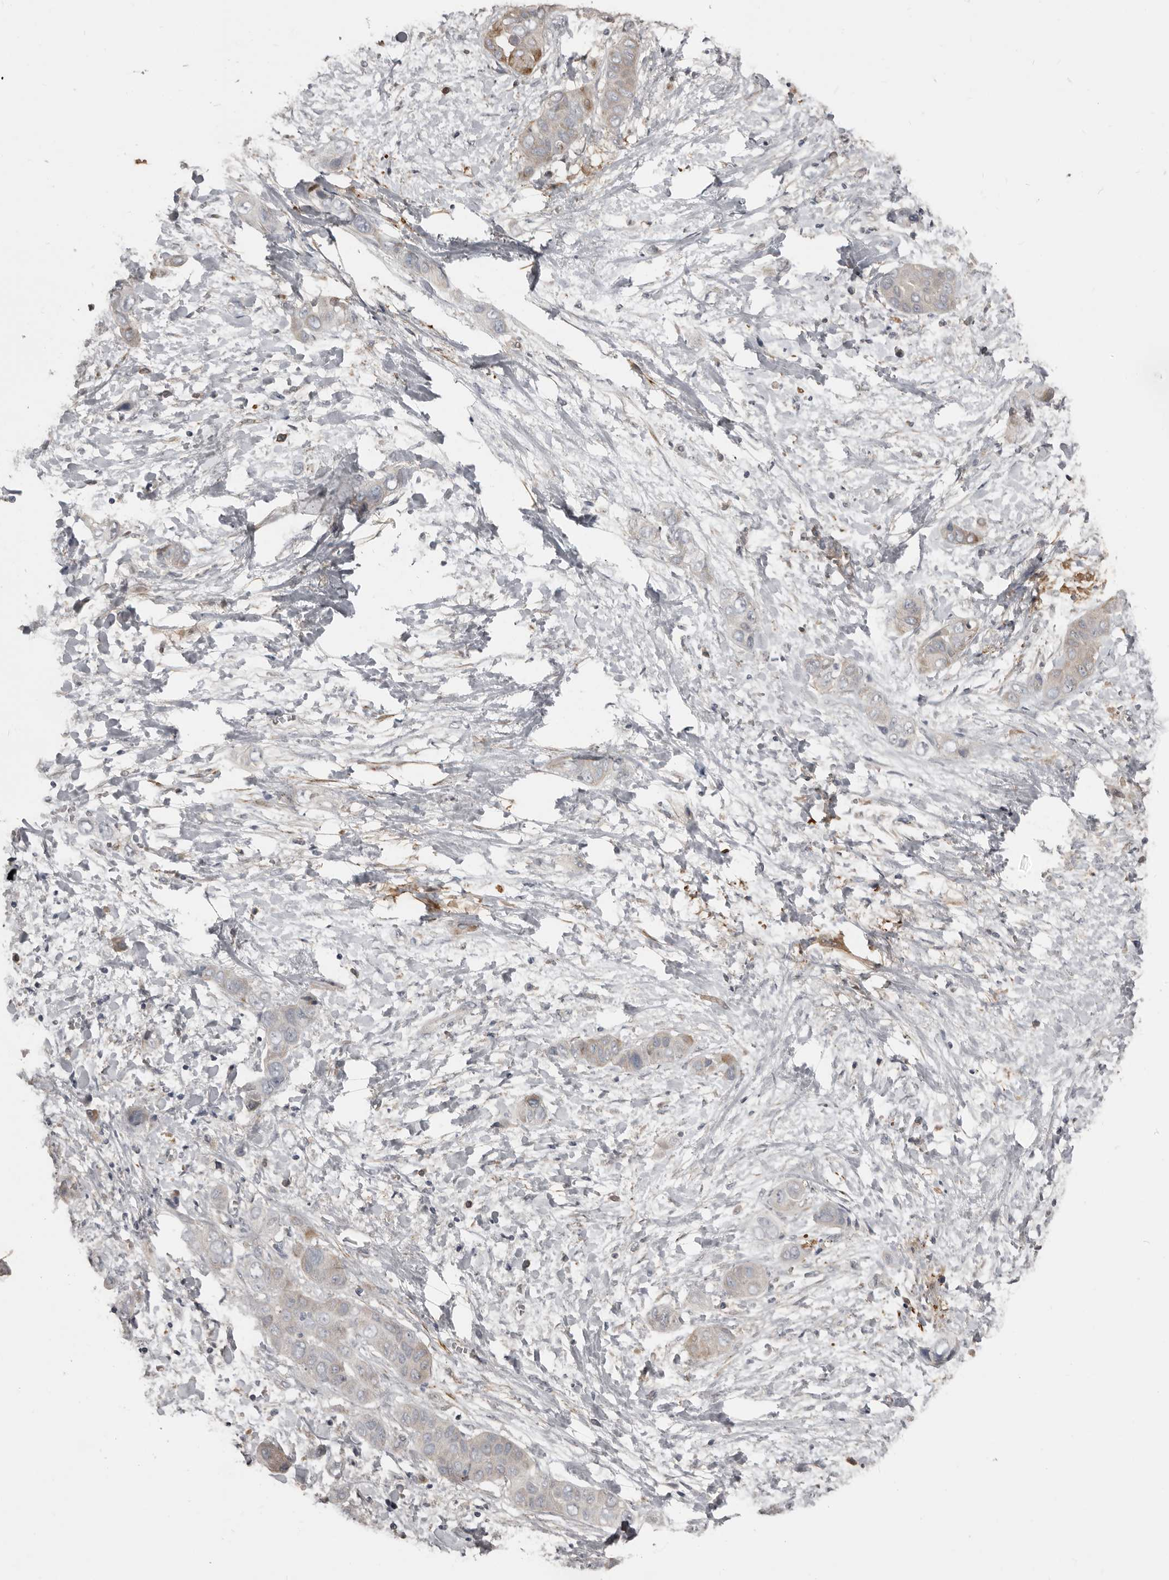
{"staining": {"intensity": "negative", "quantity": "none", "location": "none"}, "tissue": "liver cancer", "cell_type": "Tumor cells", "image_type": "cancer", "snomed": [{"axis": "morphology", "description": "Cholangiocarcinoma"}, {"axis": "topography", "description": "Liver"}], "caption": "Tumor cells show no significant expression in cholangiocarcinoma (liver).", "gene": "KCNJ8", "patient": {"sex": "female", "age": 52}}